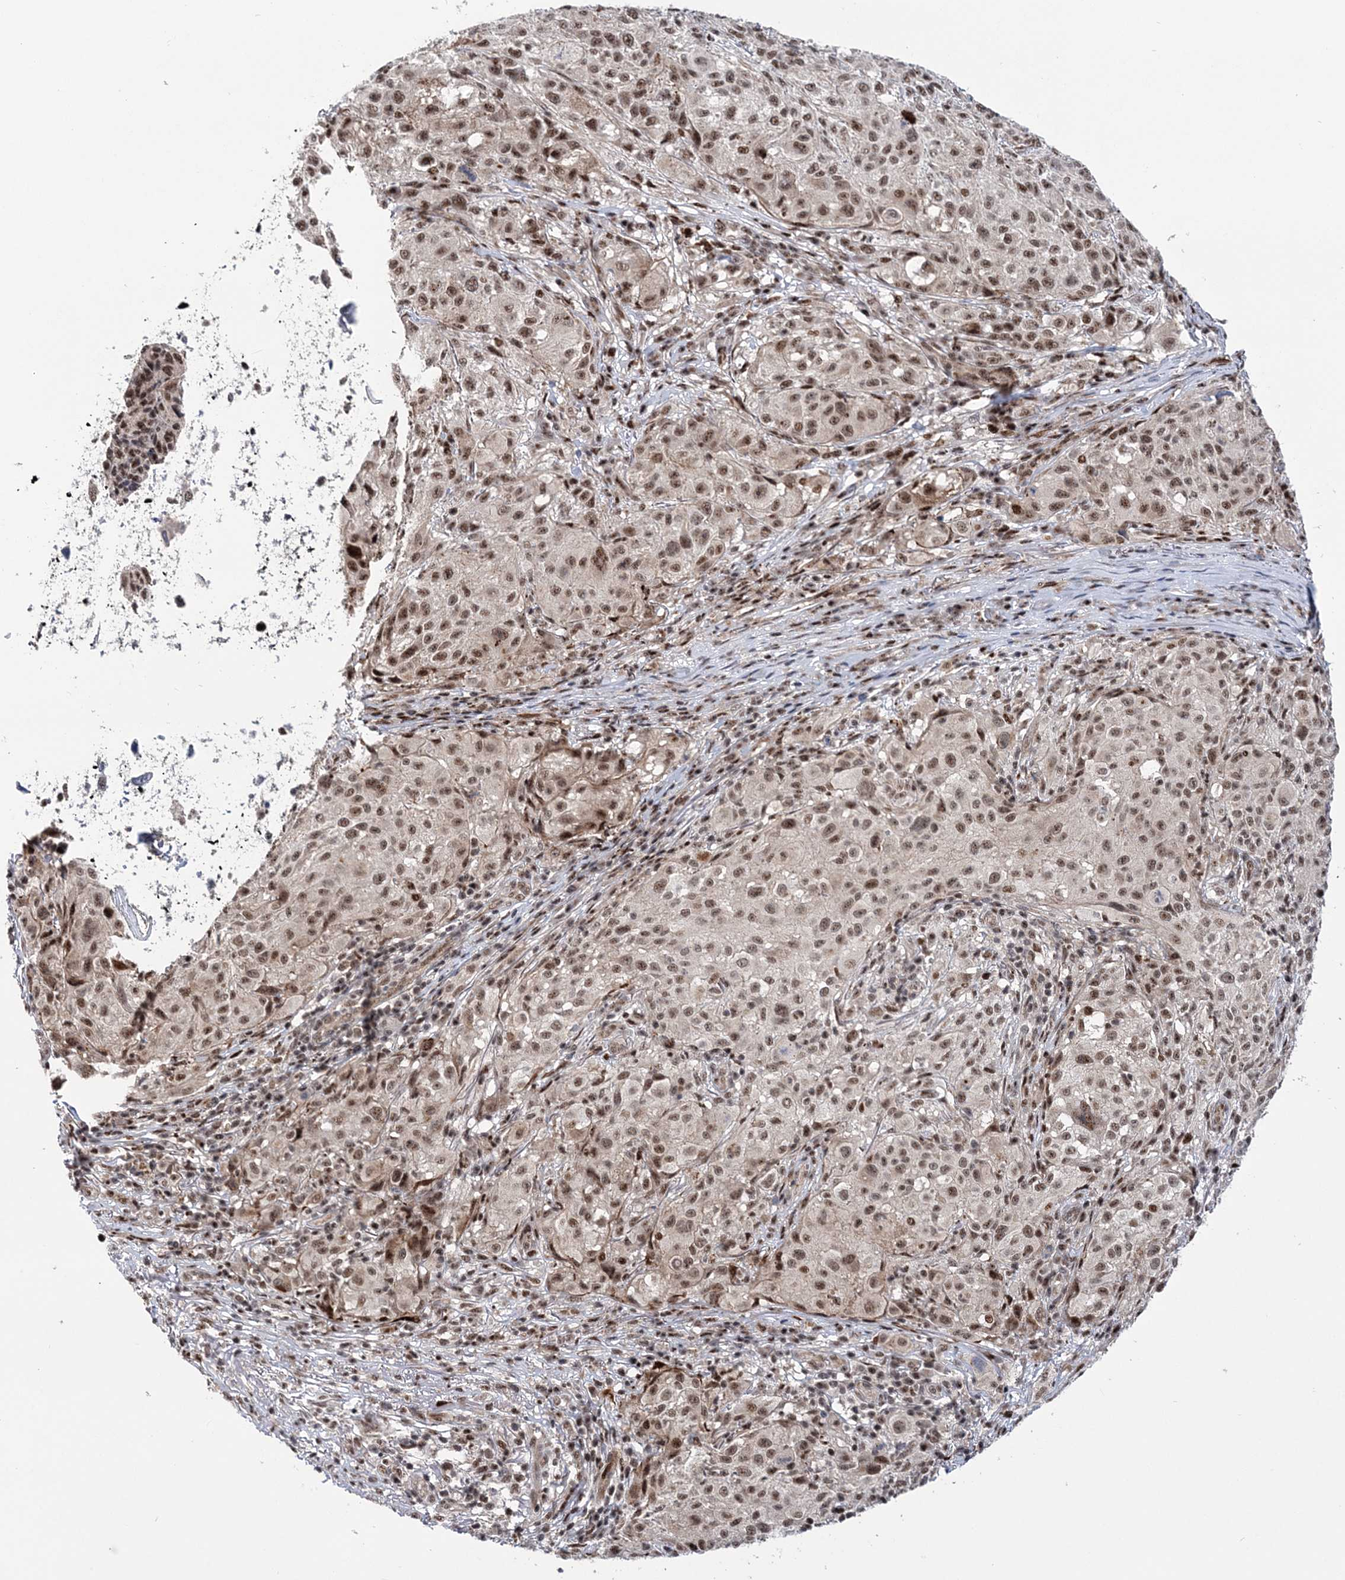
{"staining": {"intensity": "moderate", "quantity": "25%-75%", "location": "nuclear"}, "tissue": "melanoma", "cell_type": "Tumor cells", "image_type": "cancer", "snomed": [{"axis": "morphology", "description": "Necrosis, NOS"}, {"axis": "morphology", "description": "Malignant melanoma, NOS"}, {"axis": "topography", "description": "Skin"}], "caption": "Malignant melanoma stained for a protein reveals moderate nuclear positivity in tumor cells.", "gene": "TATDN2", "patient": {"sex": "female", "age": 87}}